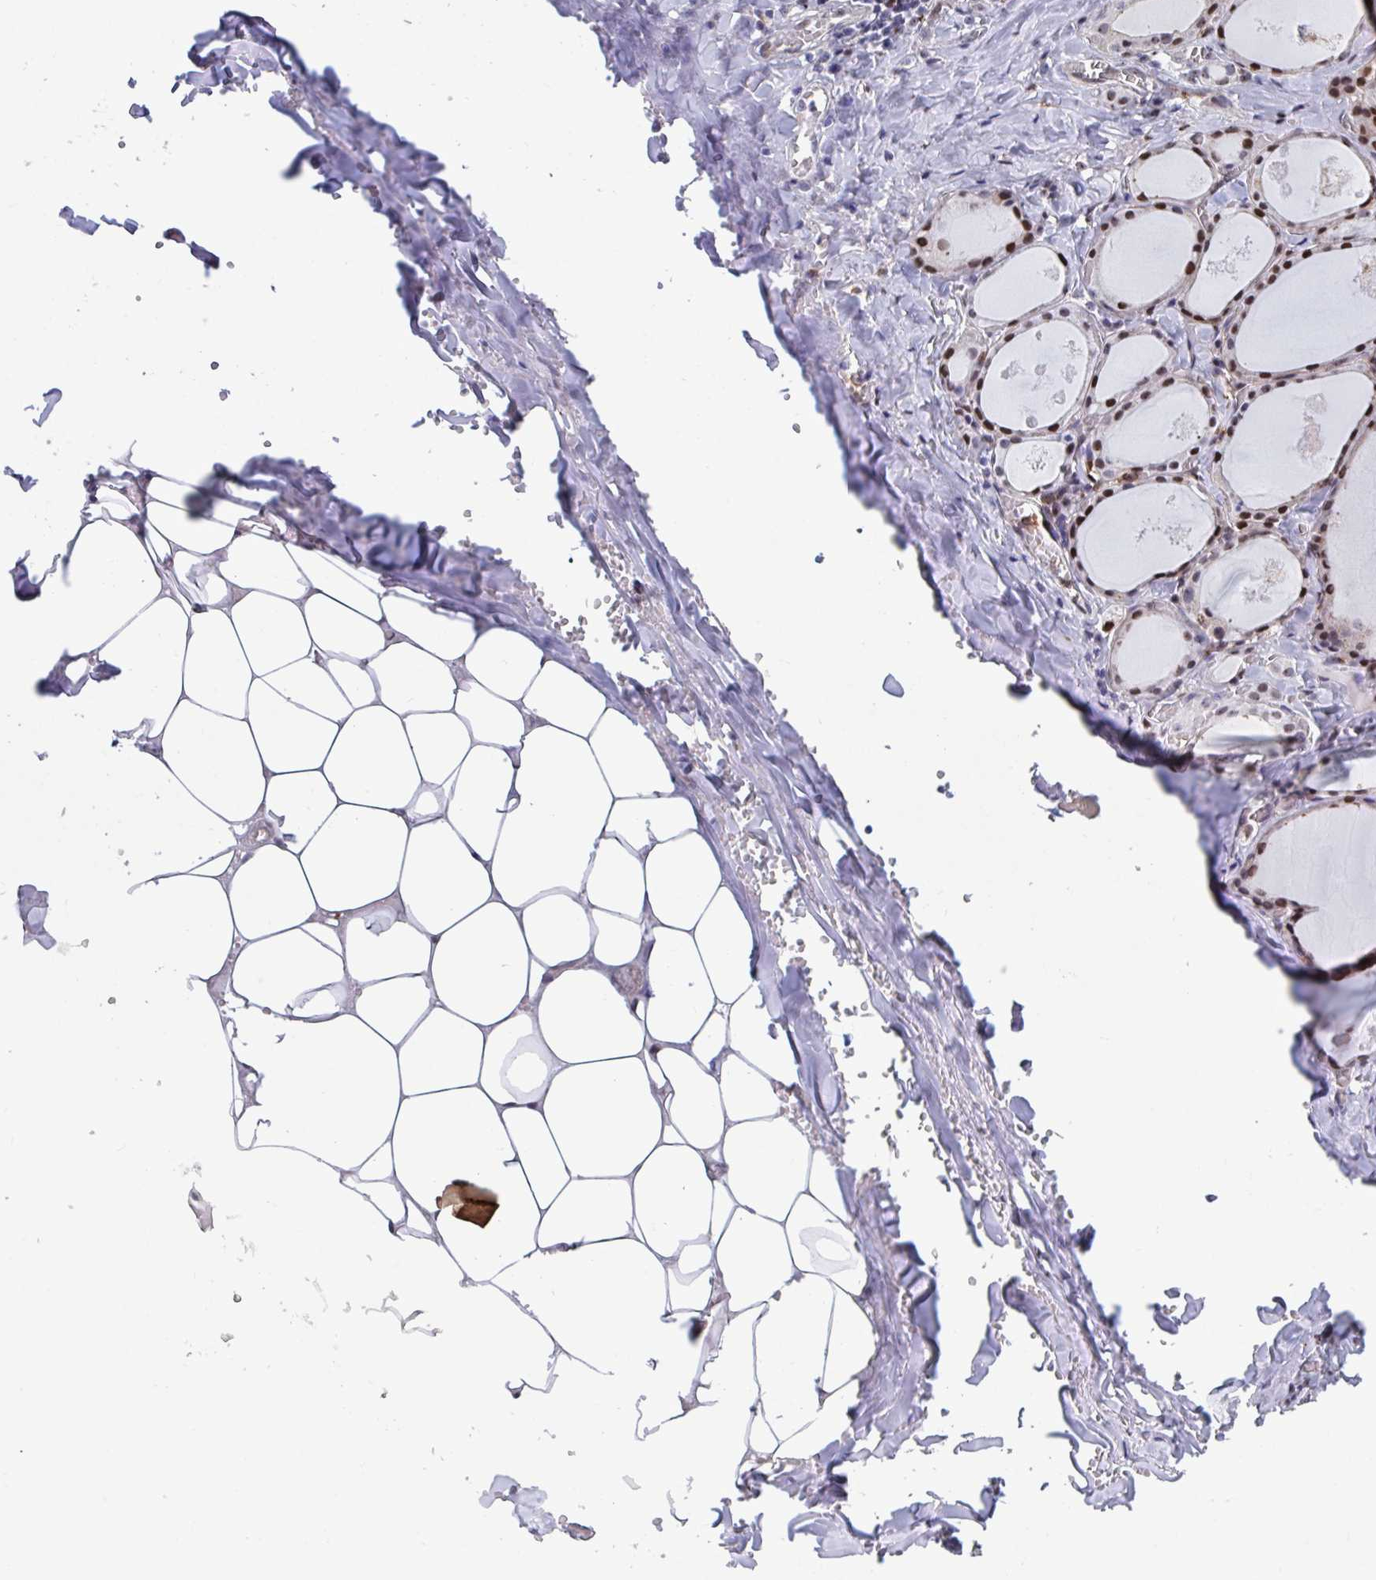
{"staining": {"intensity": "strong", "quantity": "25%-75%", "location": "nuclear"}, "tissue": "thyroid gland", "cell_type": "Glandular cells", "image_type": "normal", "snomed": [{"axis": "morphology", "description": "Normal tissue, NOS"}, {"axis": "topography", "description": "Thyroid gland"}], "caption": "Brown immunohistochemical staining in normal thyroid gland exhibits strong nuclear positivity in about 25%-75% of glandular cells.", "gene": "PELI1", "patient": {"sex": "male", "age": 56}}